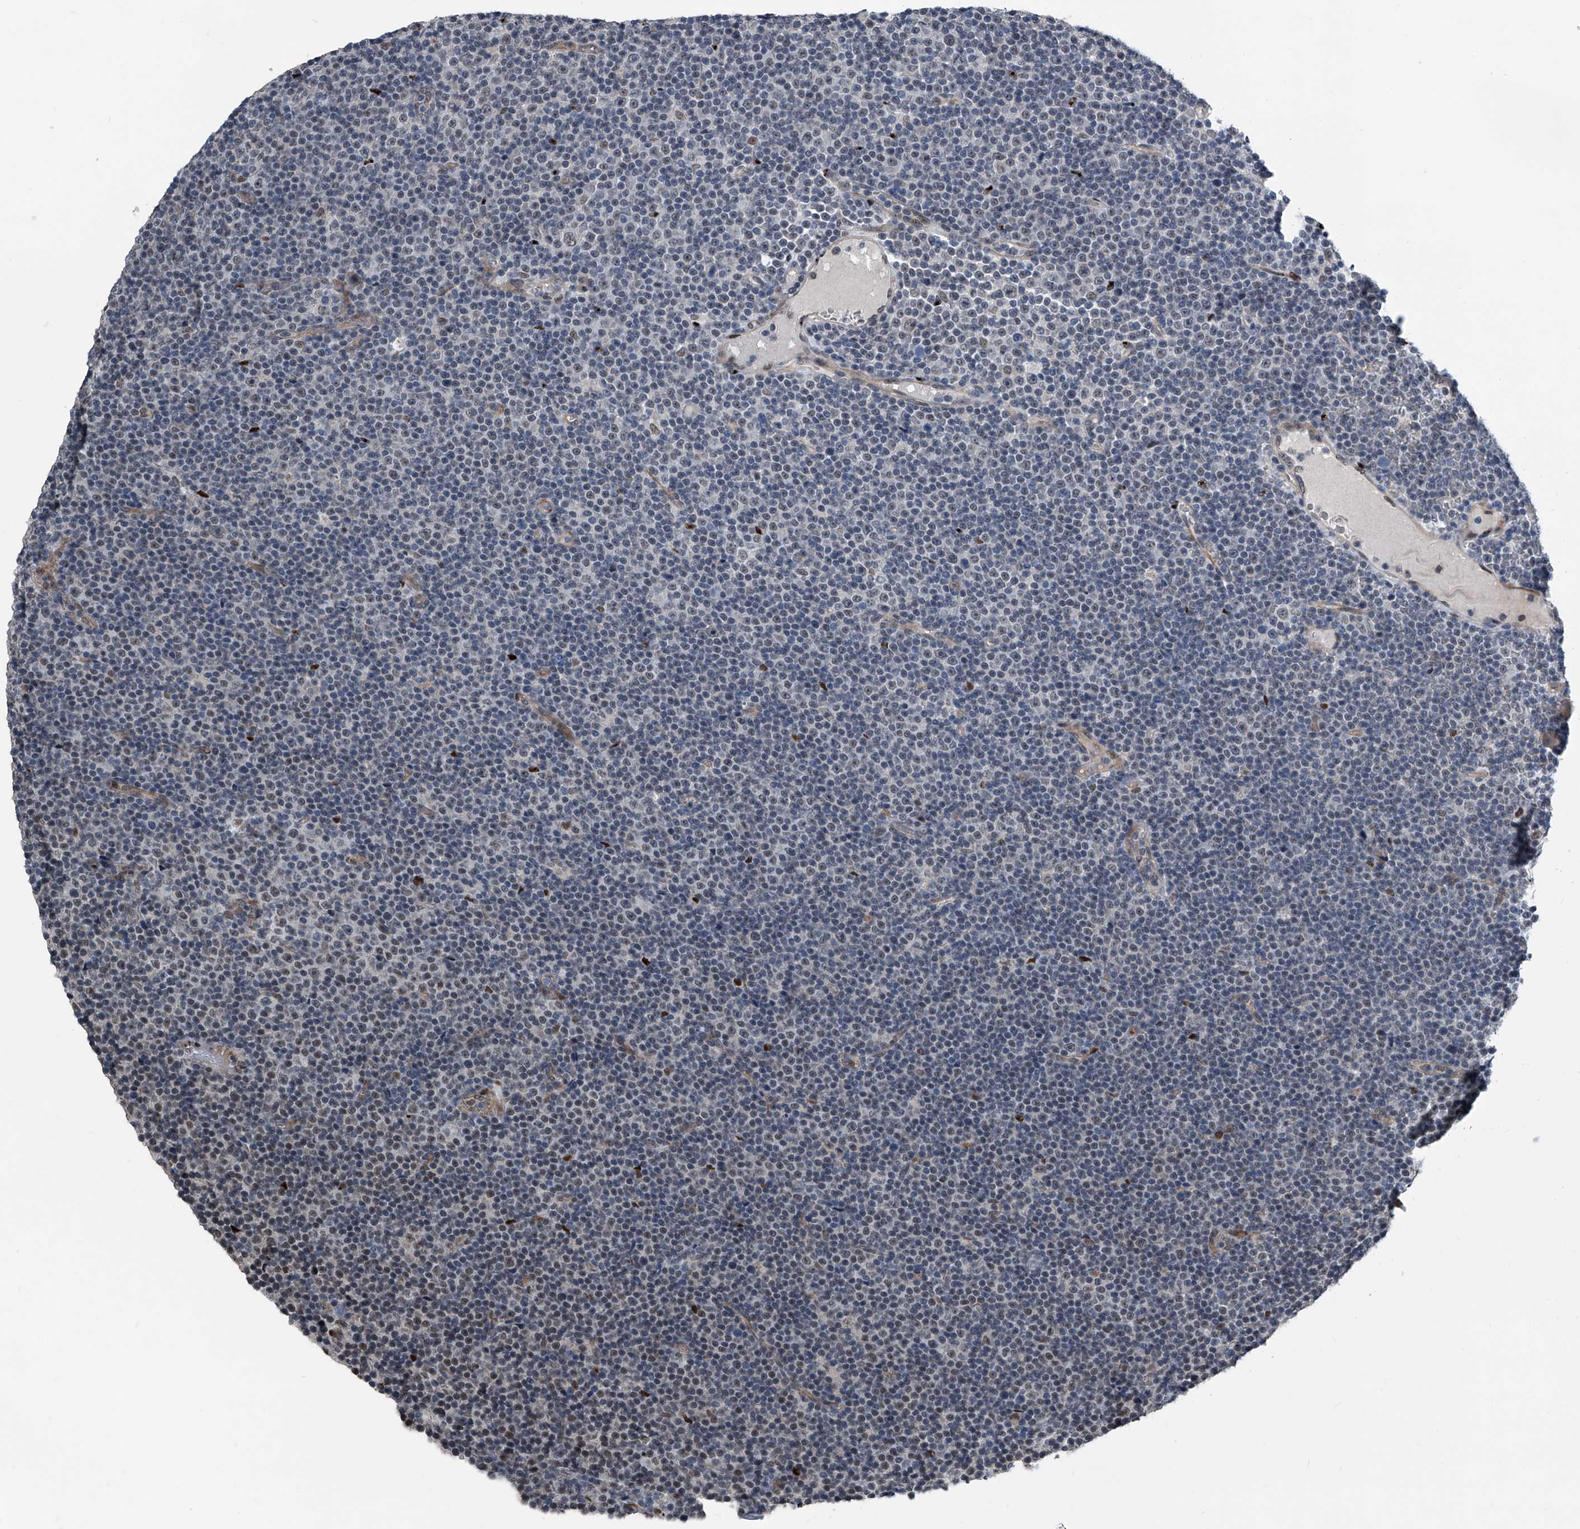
{"staining": {"intensity": "negative", "quantity": "none", "location": "none"}, "tissue": "lymphoma", "cell_type": "Tumor cells", "image_type": "cancer", "snomed": [{"axis": "morphology", "description": "Malignant lymphoma, non-Hodgkin's type, Low grade"}, {"axis": "topography", "description": "Lymph node"}], "caption": "Immunohistochemical staining of lymphoma reveals no significant positivity in tumor cells.", "gene": "MEN1", "patient": {"sex": "female", "age": 67}}